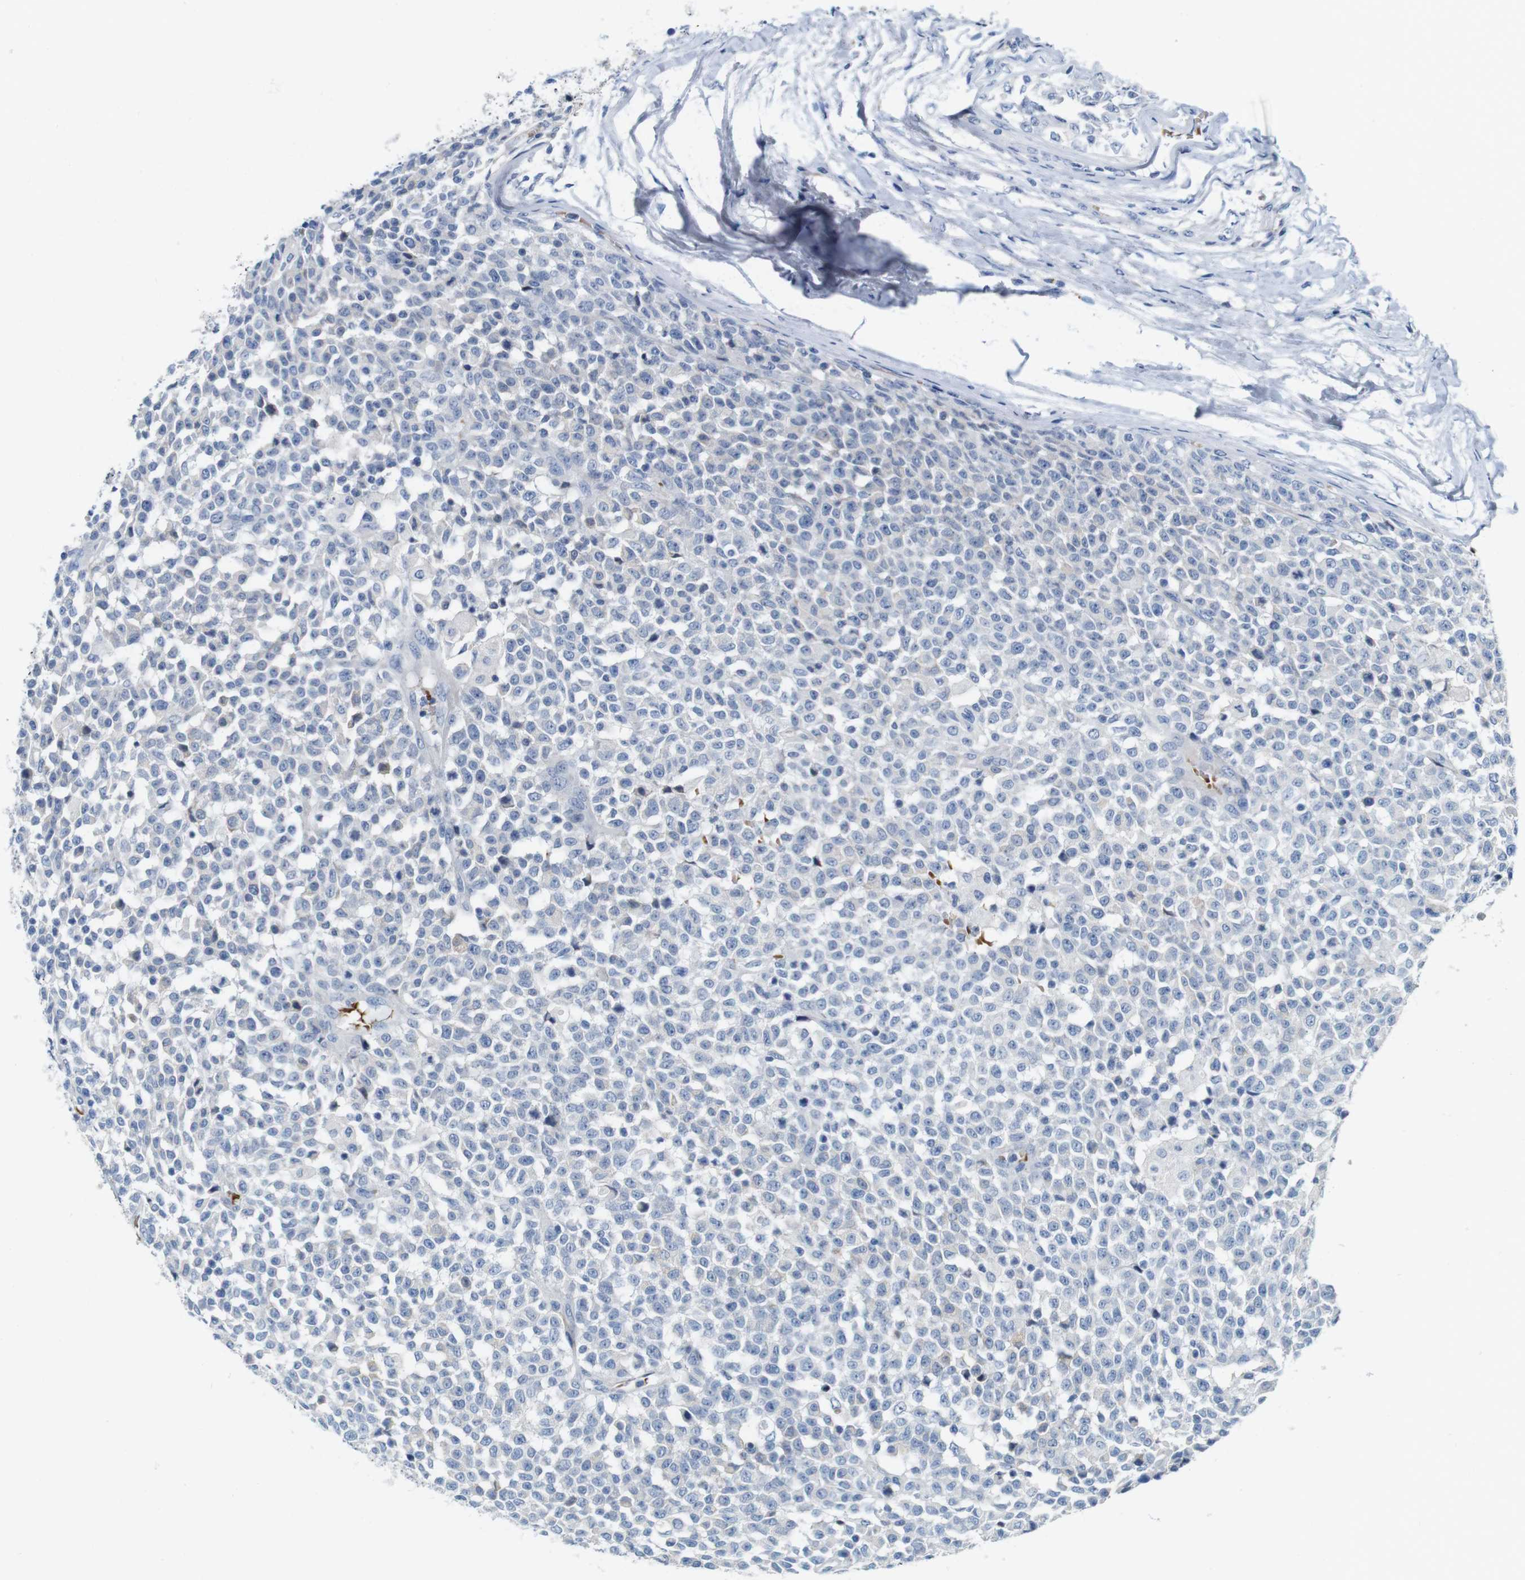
{"staining": {"intensity": "negative", "quantity": "none", "location": "none"}, "tissue": "testis cancer", "cell_type": "Tumor cells", "image_type": "cancer", "snomed": [{"axis": "morphology", "description": "Seminoma, NOS"}, {"axis": "topography", "description": "Testis"}], "caption": "The image demonstrates no significant expression in tumor cells of testis cancer. (Stains: DAB (3,3'-diaminobenzidine) IHC with hematoxylin counter stain, Microscopy: brightfield microscopy at high magnification).", "gene": "IGSF8", "patient": {"sex": "male", "age": 59}}